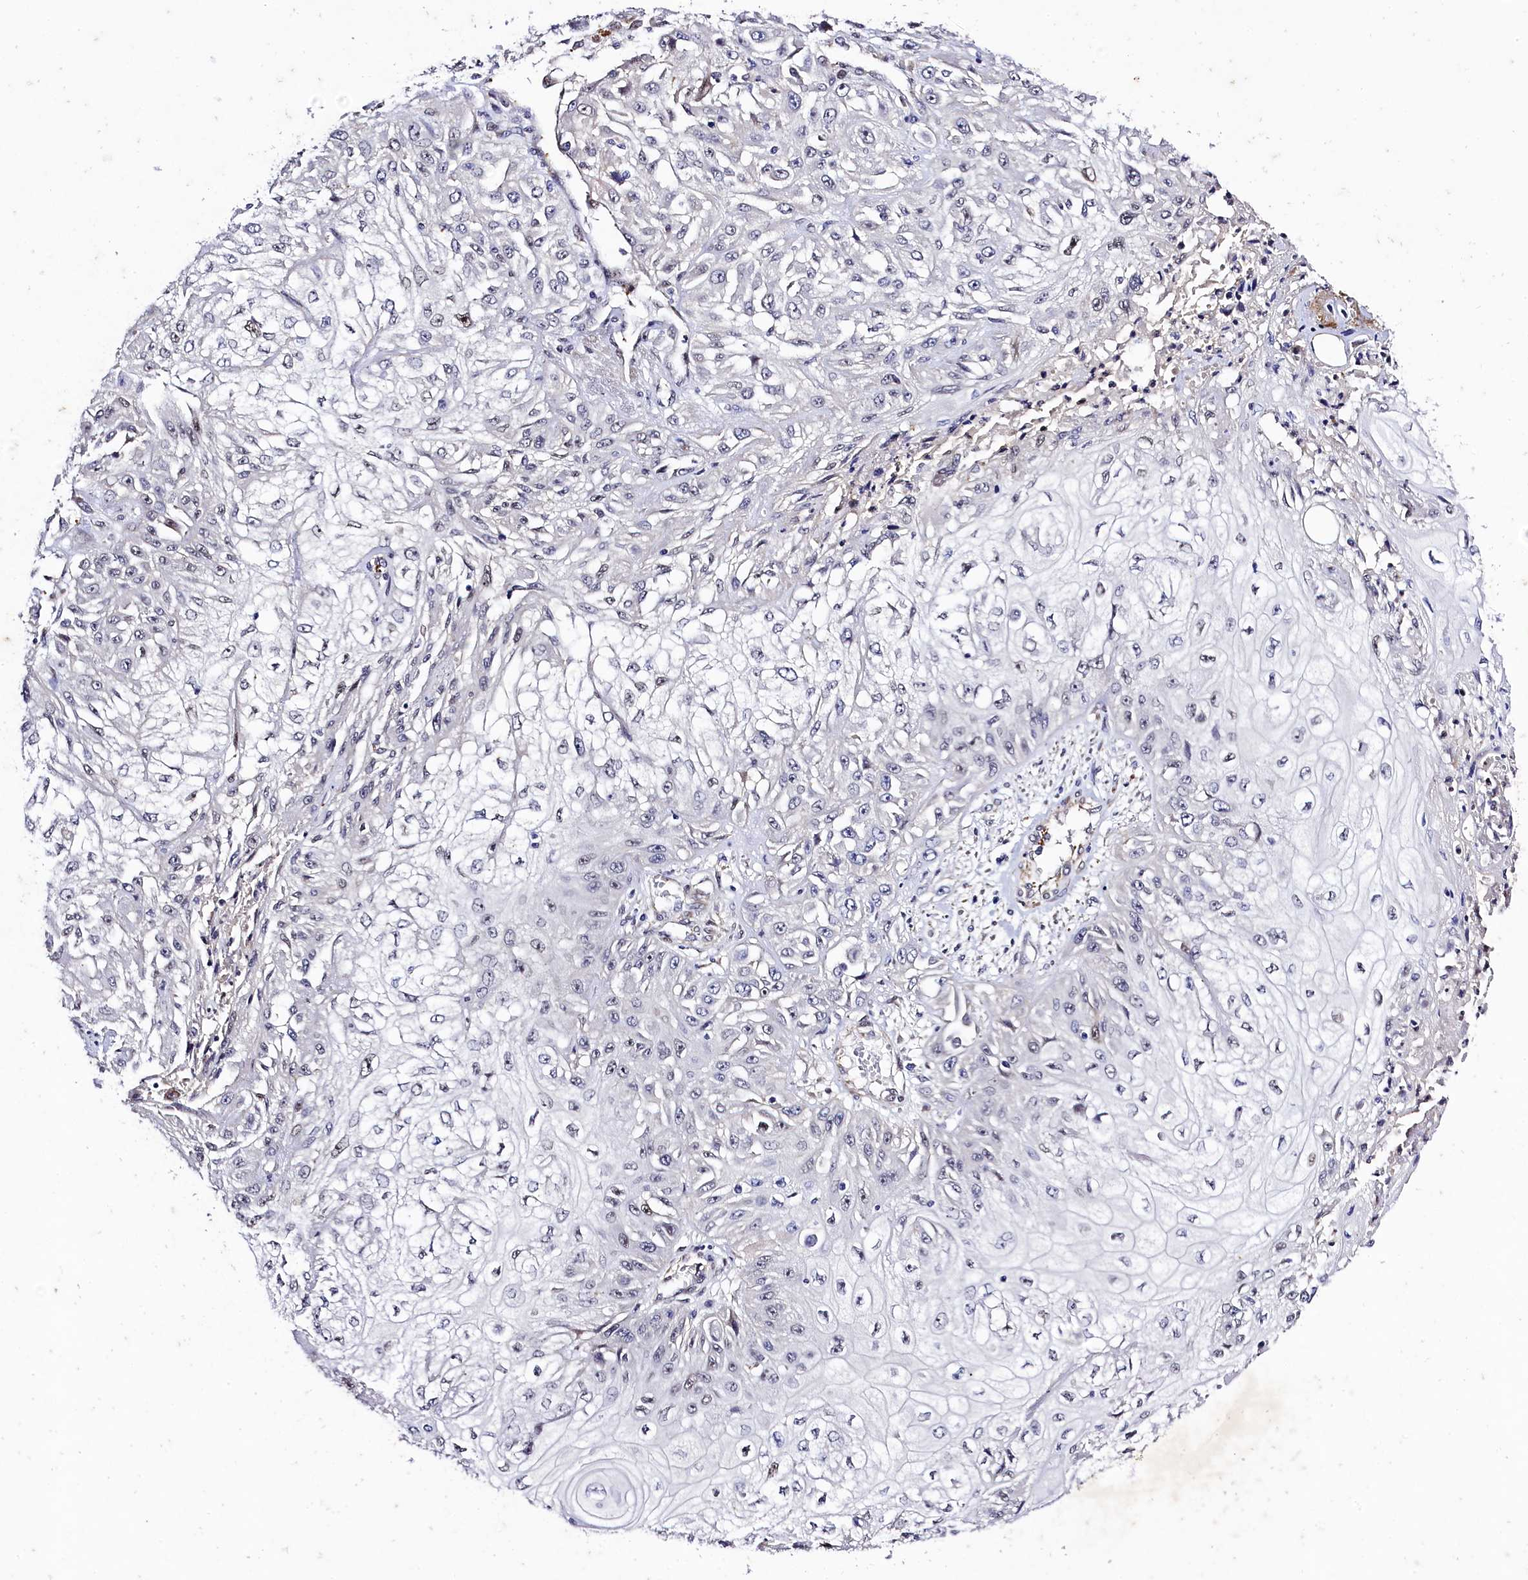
{"staining": {"intensity": "negative", "quantity": "none", "location": "none"}, "tissue": "skin cancer", "cell_type": "Tumor cells", "image_type": "cancer", "snomed": [{"axis": "morphology", "description": "Squamous cell carcinoma, NOS"}, {"axis": "morphology", "description": "Squamous cell carcinoma, metastatic, NOS"}, {"axis": "topography", "description": "Skin"}, {"axis": "topography", "description": "Lymph node"}], "caption": "High magnification brightfield microscopy of skin cancer (metastatic squamous cell carcinoma) stained with DAB (brown) and counterstained with hematoxylin (blue): tumor cells show no significant staining.", "gene": "SAMD10", "patient": {"sex": "male", "age": 75}}